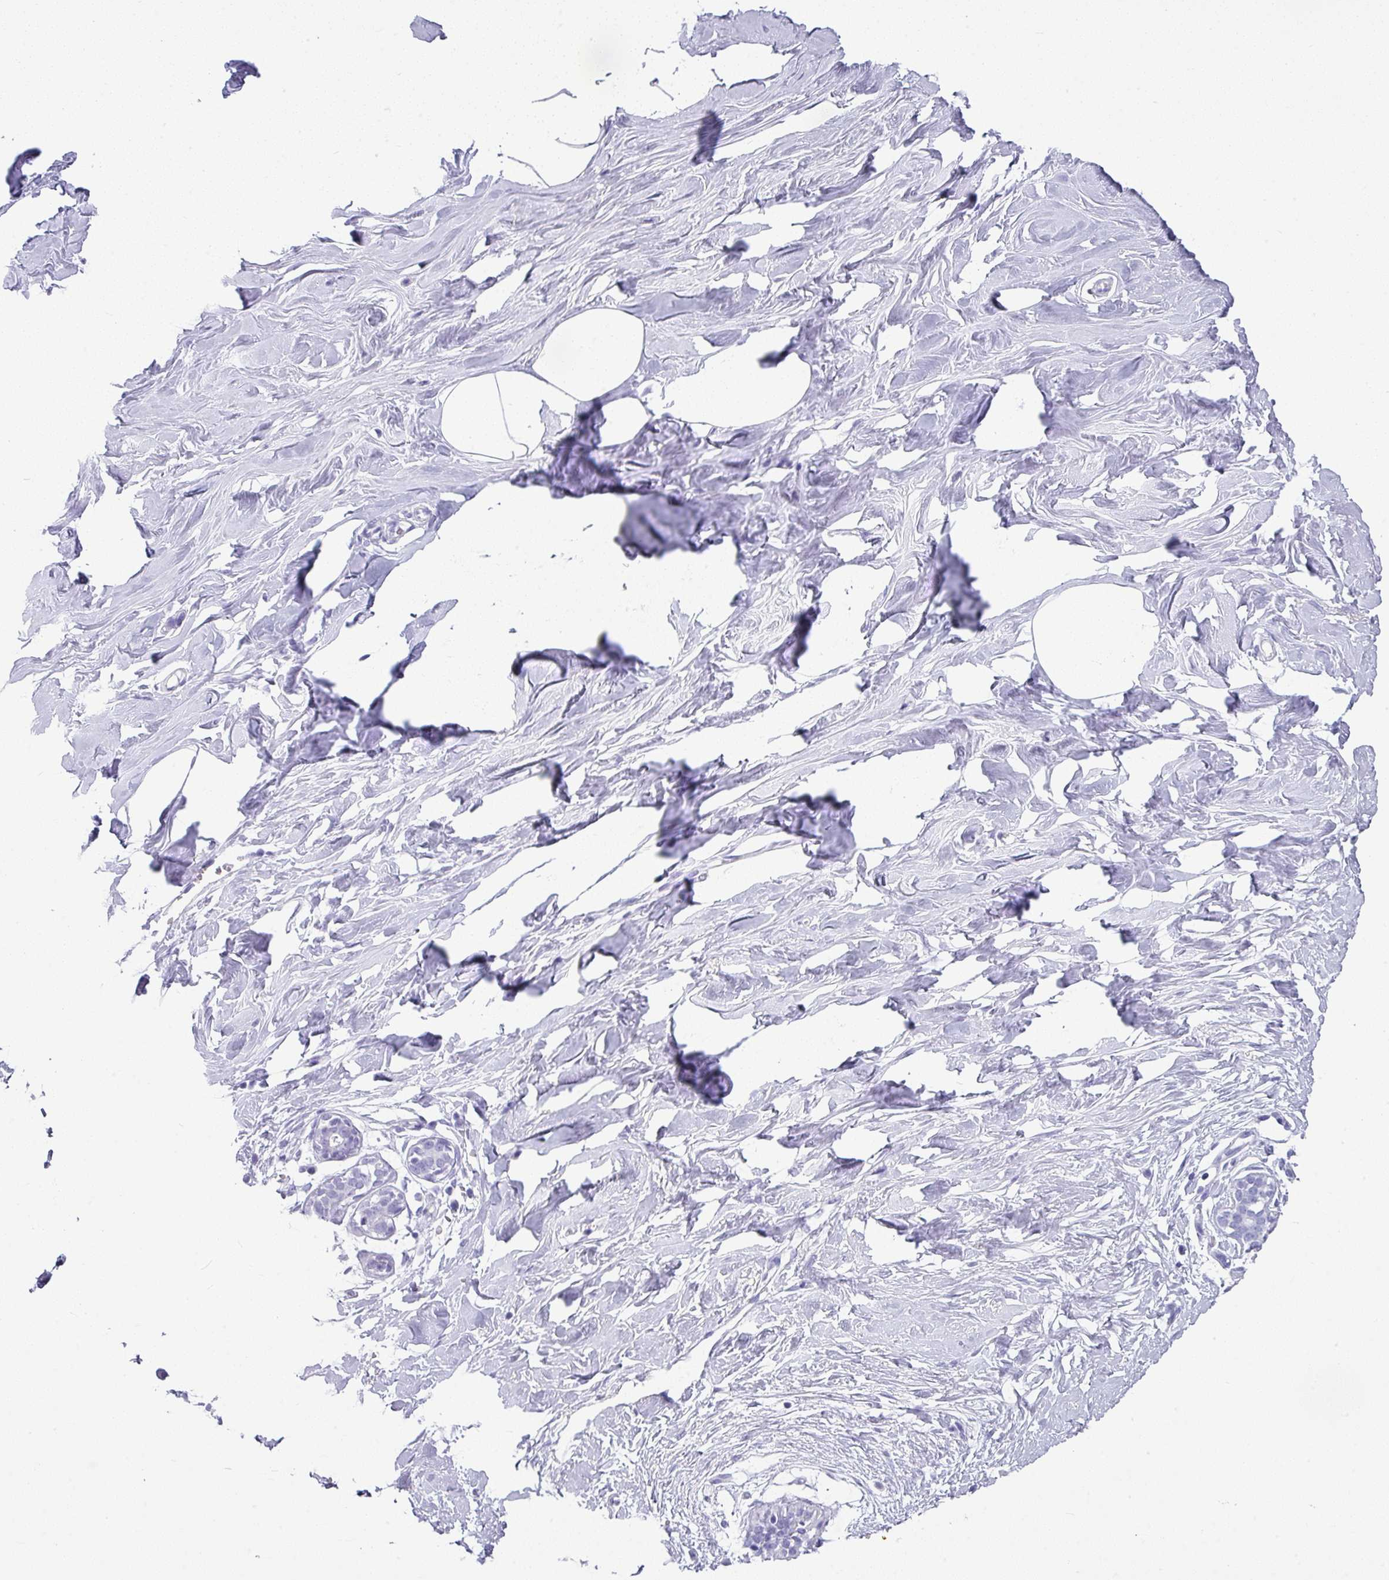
{"staining": {"intensity": "negative", "quantity": "none", "location": "none"}, "tissue": "breast", "cell_type": "Adipocytes", "image_type": "normal", "snomed": [{"axis": "morphology", "description": "Normal tissue, NOS"}, {"axis": "topography", "description": "Breast"}], "caption": "Adipocytes are negative for brown protein staining in unremarkable breast. Nuclei are stained in blue.", "gene": "ZNF568", "patient": {"sex": "female", "age": 27}}